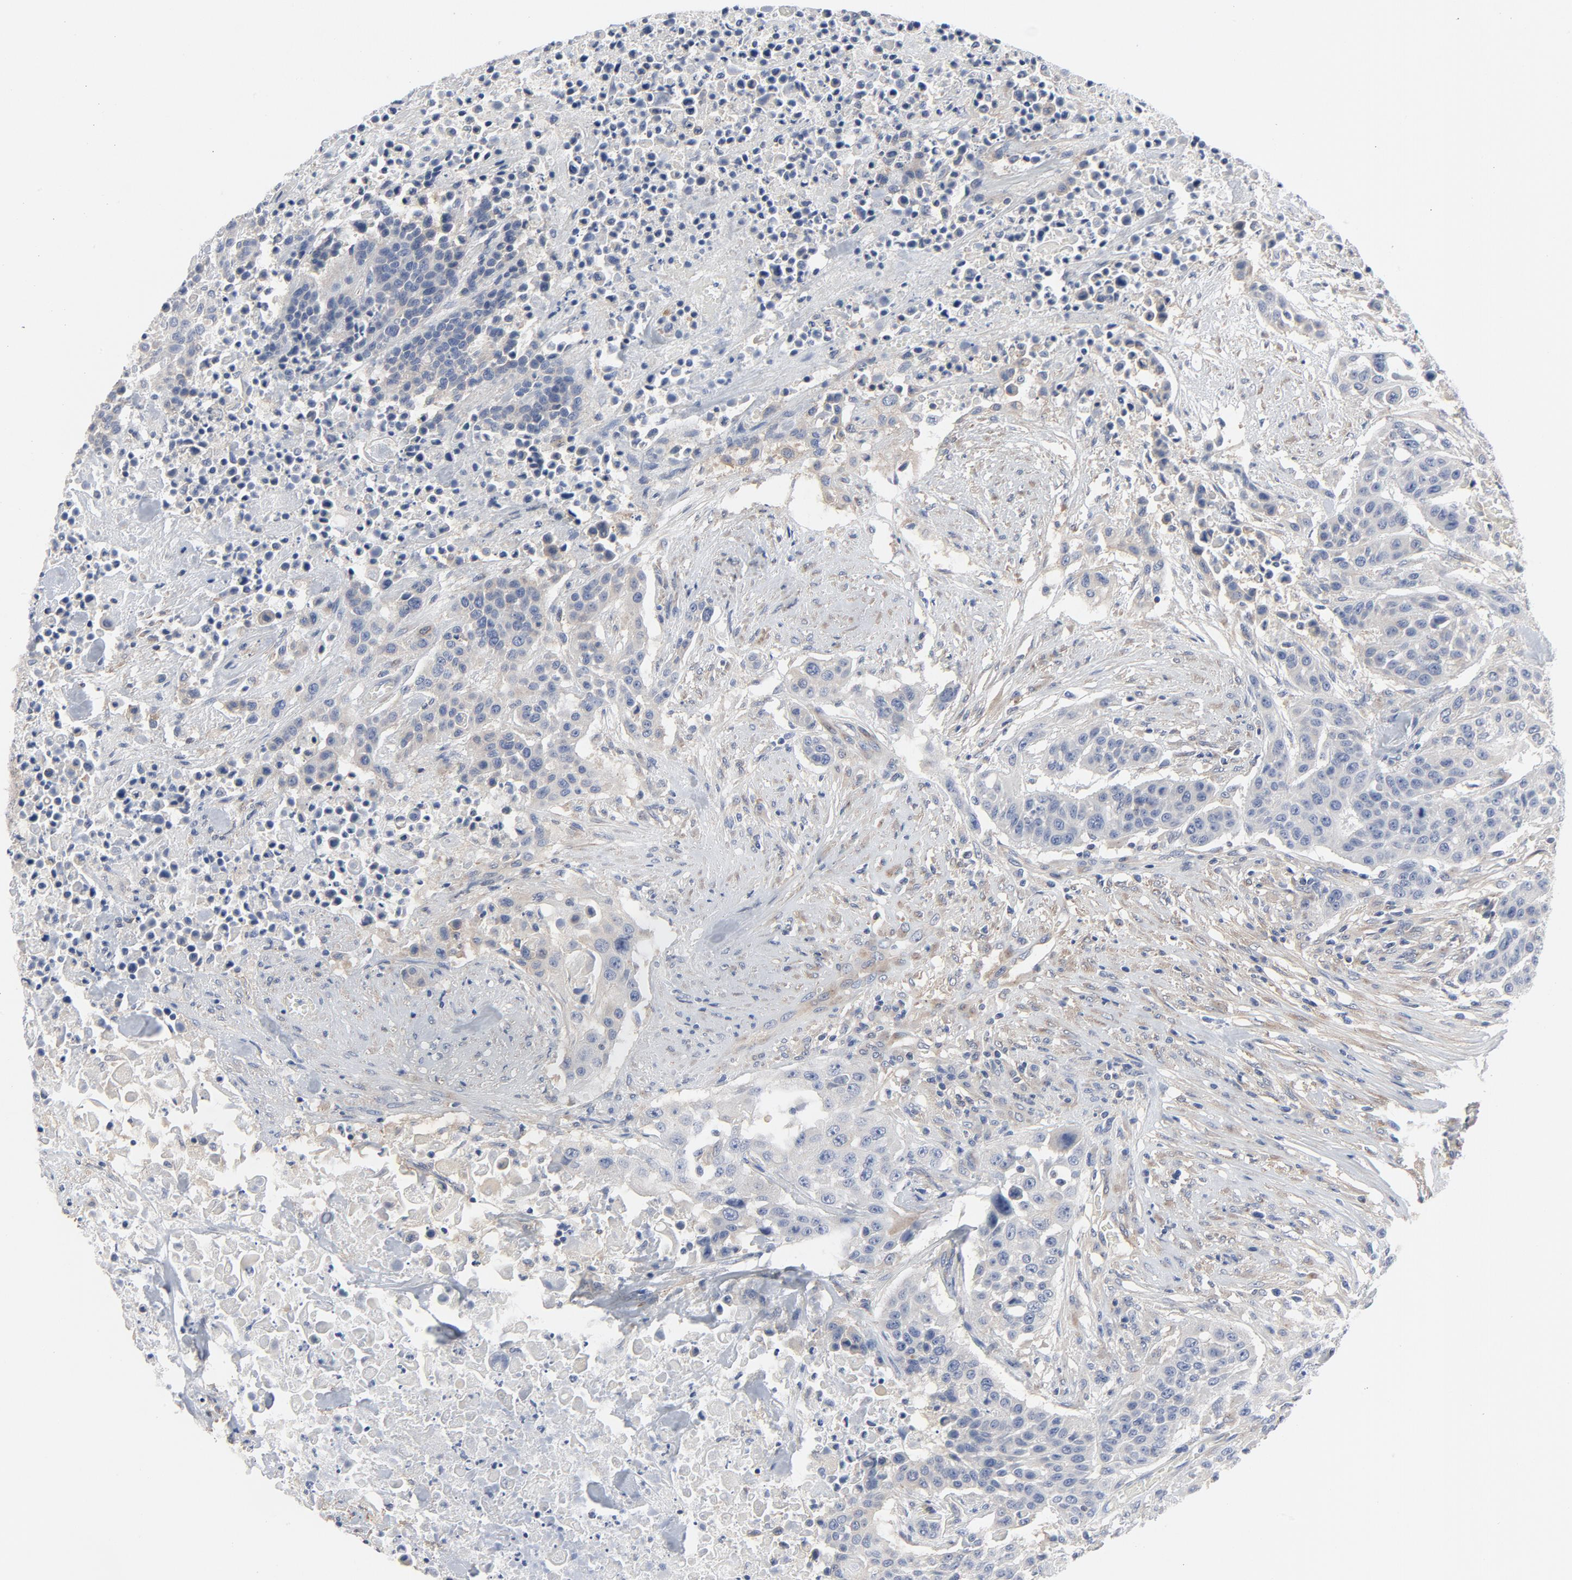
{"staining": {"intensity": "weak", "quantity": "<25%", "location": "cytoplasmic/membranous"}, "tissue": "urothelial cancer", "cell_type": "Tumor cells", "image_type": "cancer", "snomed": [{"axis": "morphology", "description": "Urothelial carcinoma, High grade"}, {"axis": "topography", "description": "Urinary bladder"}], "caption": "Human urothelial cancer stained for a protein using immunohistochemistry exhibits no positivity in tumor cells.", "gene": "DYNLT3", "patient": {"sex": "male", "age": 74}}